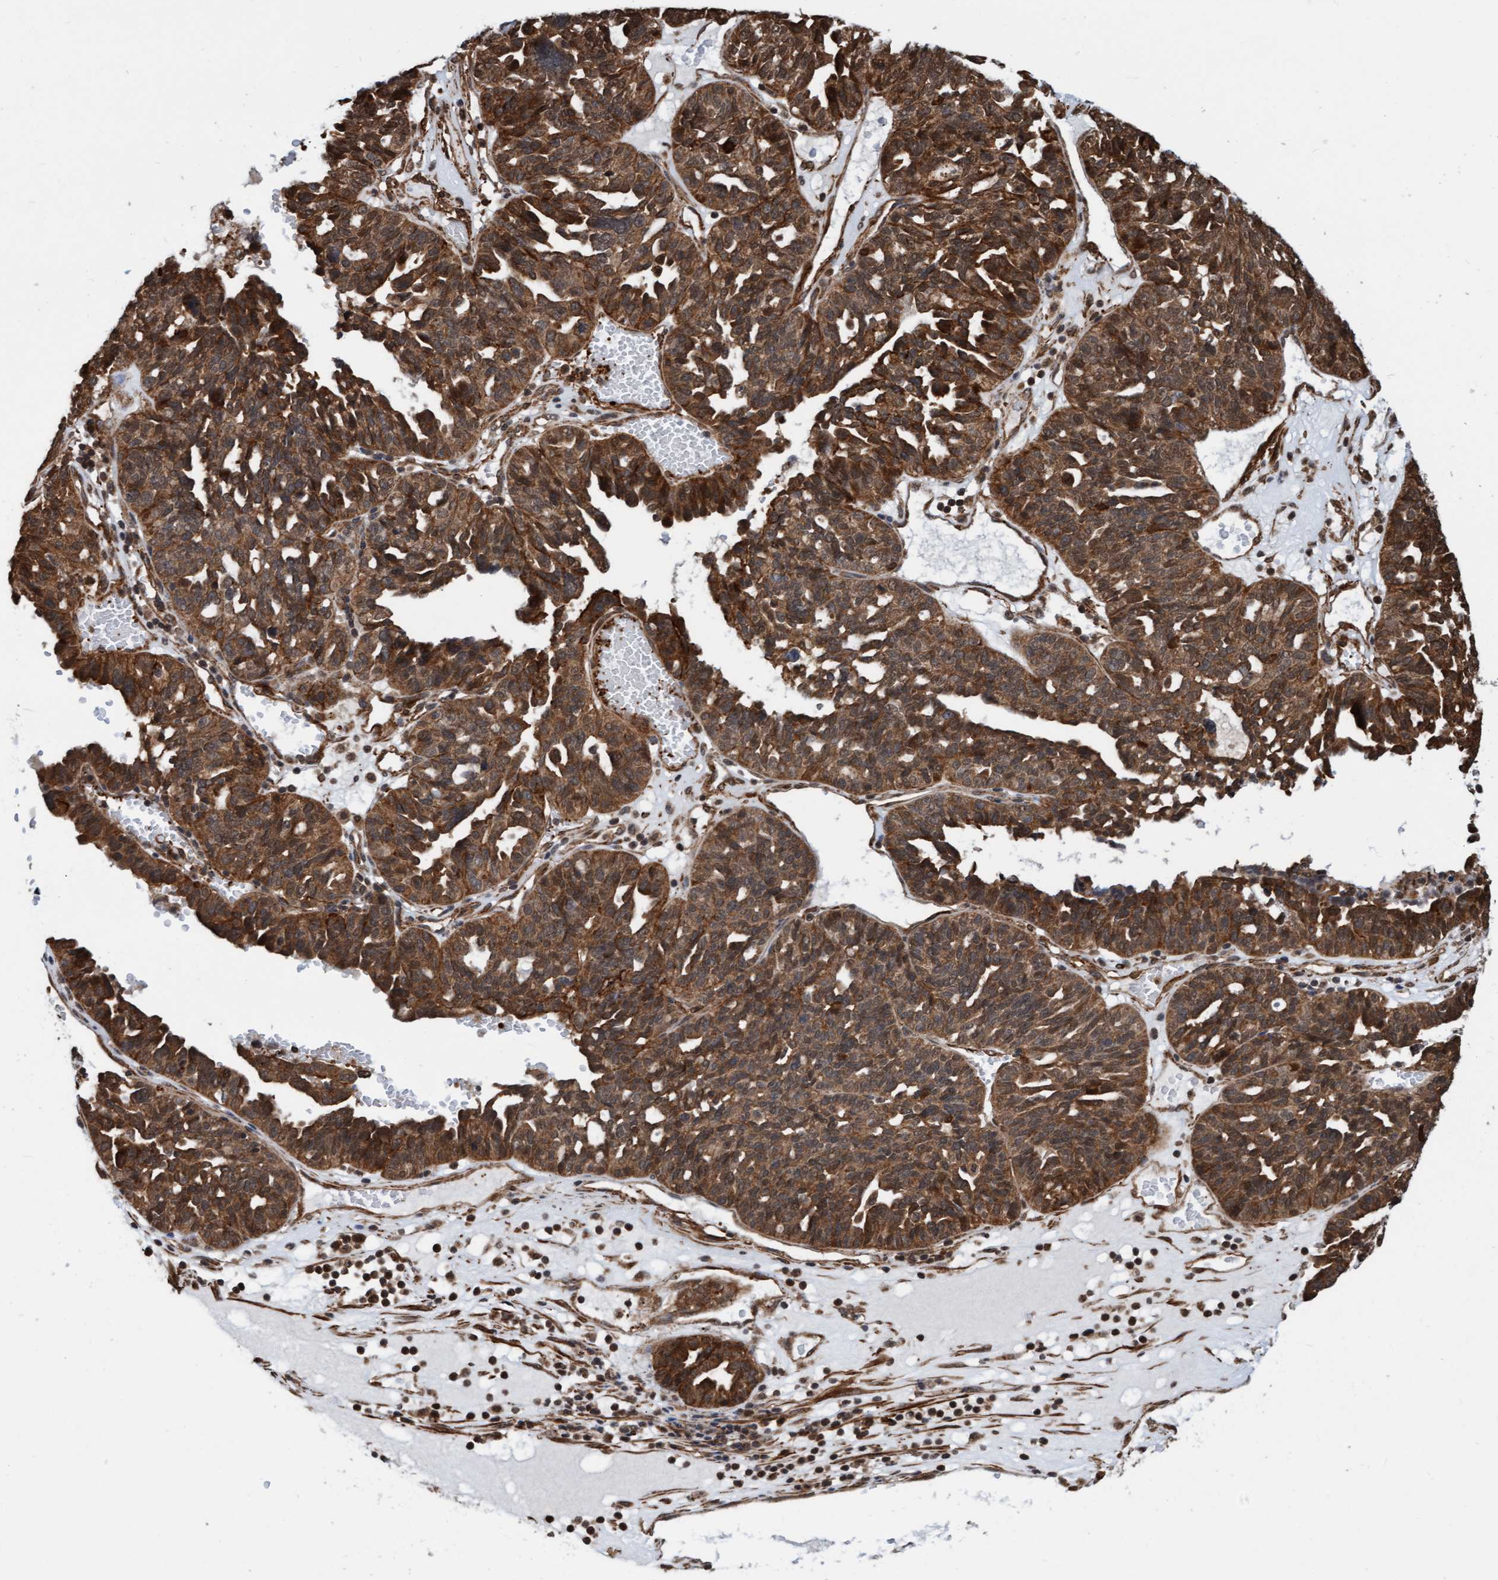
{"staining": {"intensity": "moderate", "quantity": ">75%", "location": "cytoplasmic/membranous,nuclear"}, "tissue": "ovarian cancer", "cell_type": "Tumor cells", "image_type": "cancer", "snomed": [{"axis": "morphology", "description": "Cystadenocarcinoma, serous, NOS"}, {"axis": "topography", "description": "Ovary"}], "caption": "Tumor cells display moderate cytoplasmic/membranous and nuclear staining in approximately >75% of cells in ovarian cancer.", "gene": "STXBP4", "patient": {"sex": "female", "age": 59}}